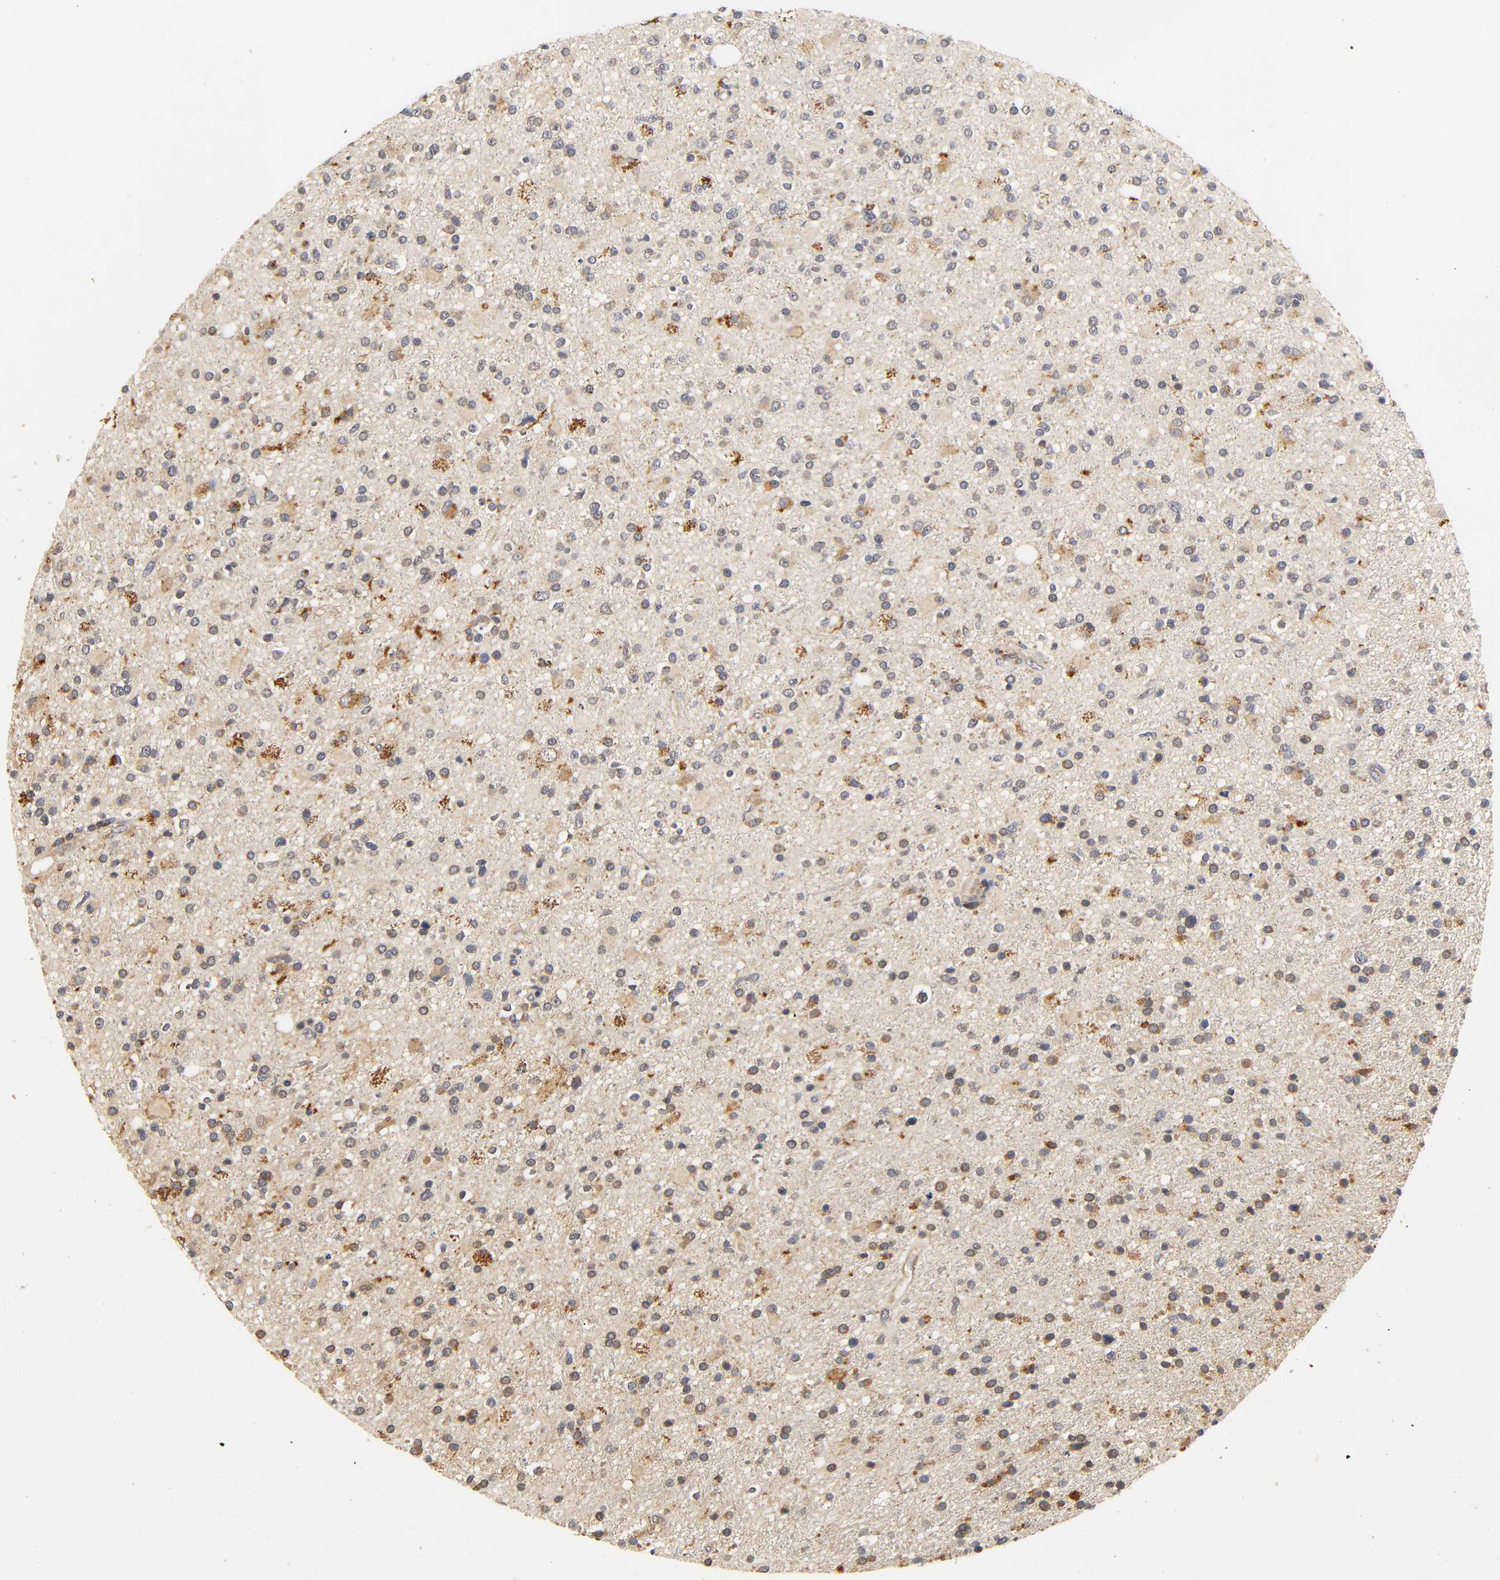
{"staining": {"intensity": "moderate", "quantity": "<25%", "location": "cytoplasmic/membranous"}, "tissue": "glioma", "cell_type": "Tumor cells", "image_type": "cancer", "snomed": [{"axis": "morphology", "description": "Glioma, malignant, High grade"}, {"axis": "topography", "description": "Brain"}], "caption": "Tumor cells display low levels of moderate cytoplasmic/membranous positivity in about <25% of cells in human high-grade glioma (malignant). Nuclei are stained in blue.", "gene": "SCAP", "patient": {"sex": "male", "age": 33}}